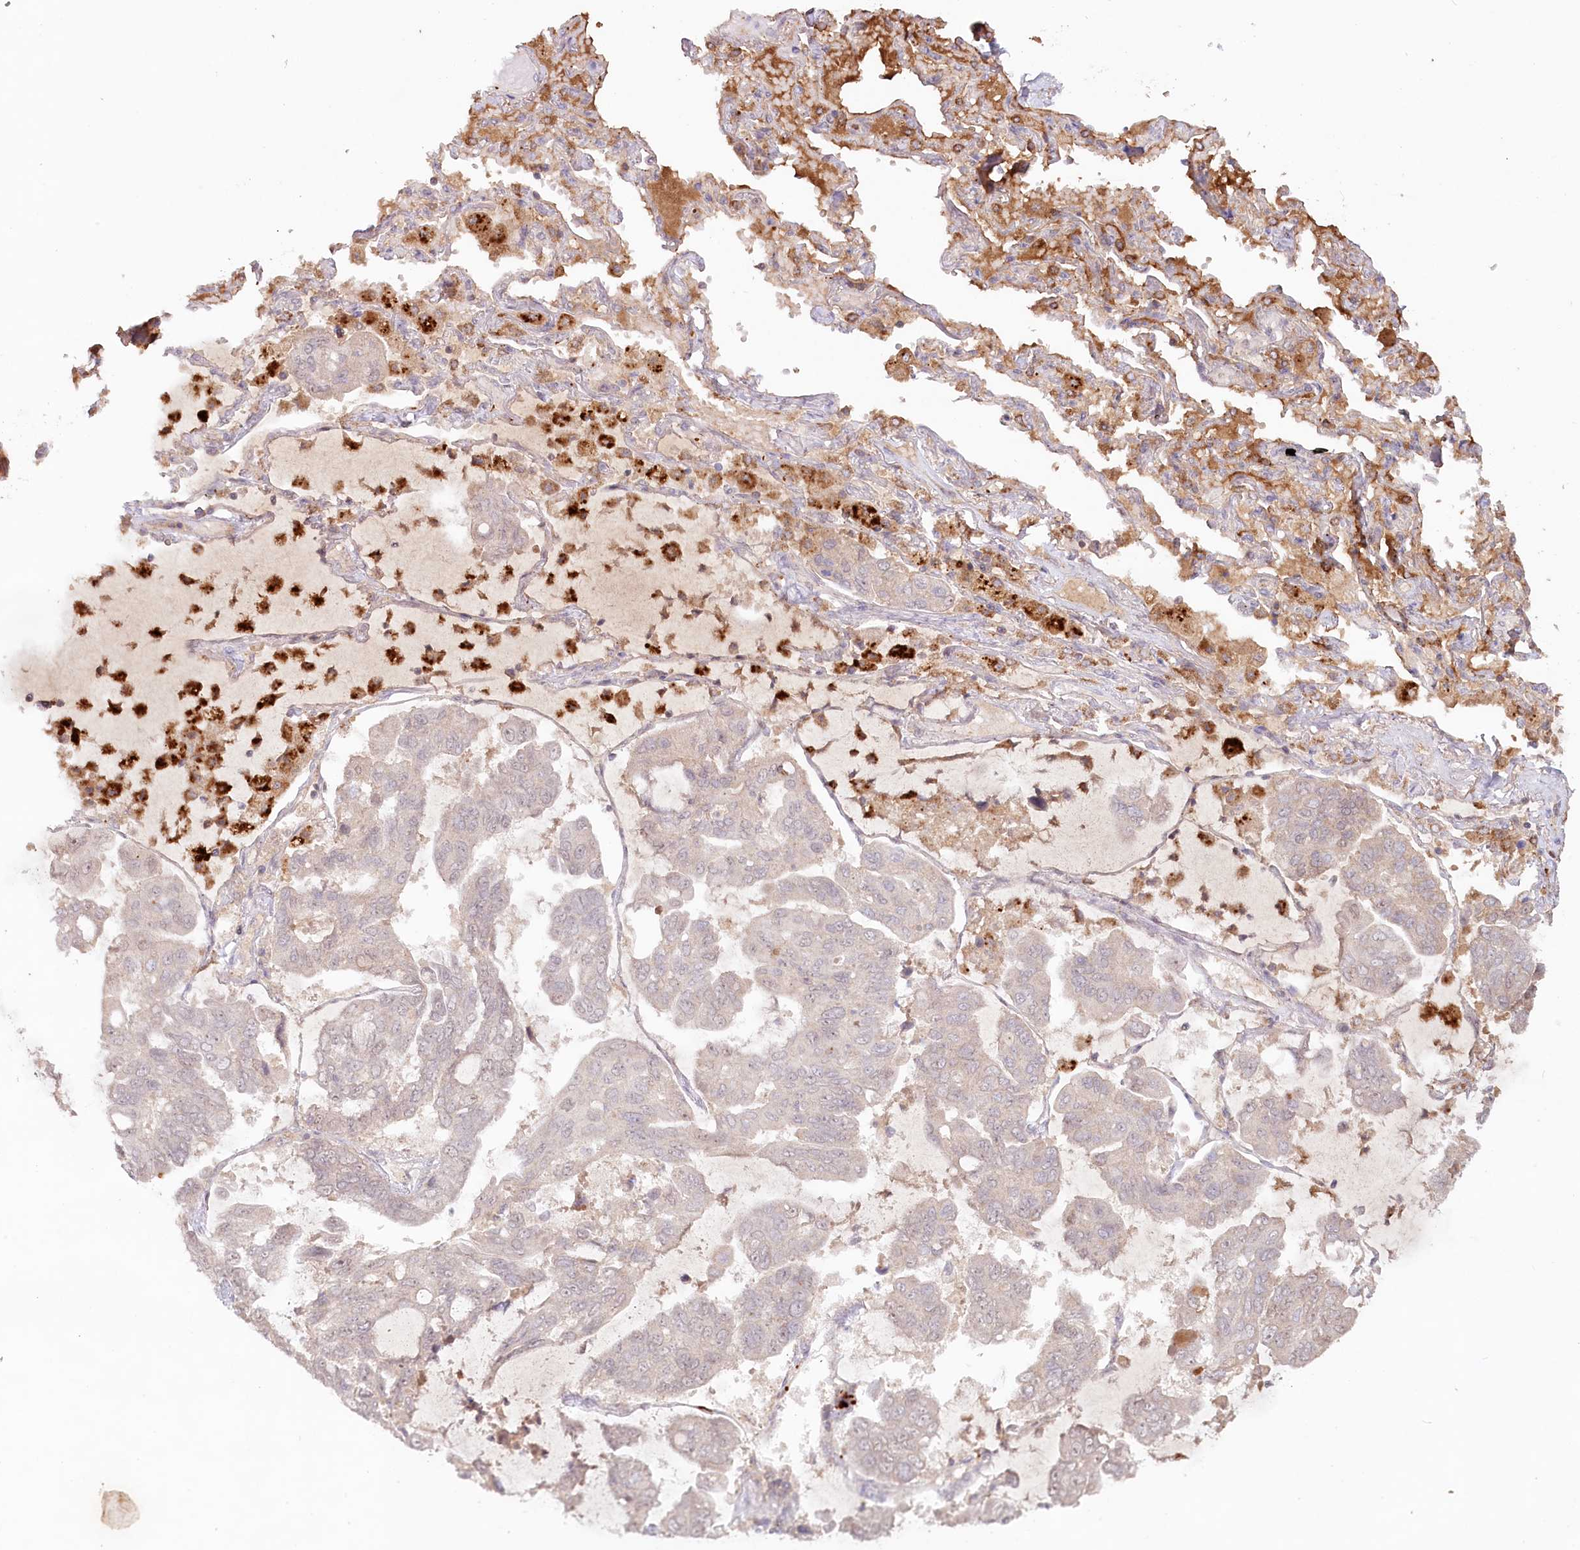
{"staining": {"intensity": "negative", "quantity": "none", "location": "none"}, "tissue": "lung cancer", "cell_type": "Tumor cells", "image_type": "cancer", "snomed": [{"axis": "morphology", "description": "Adenocarcinoma, NOS"}, {"axis": "topography", "description": "Lung"}], "caption": "An immunohistochemistry (IHC) photomicrograph of adenocarcinoma (lung) is shown. There is no staining in tumor cells of adenocarcinoma (lung).", "gene": "PSAPL1", "patient": {"sex": "male", "age": 64}}